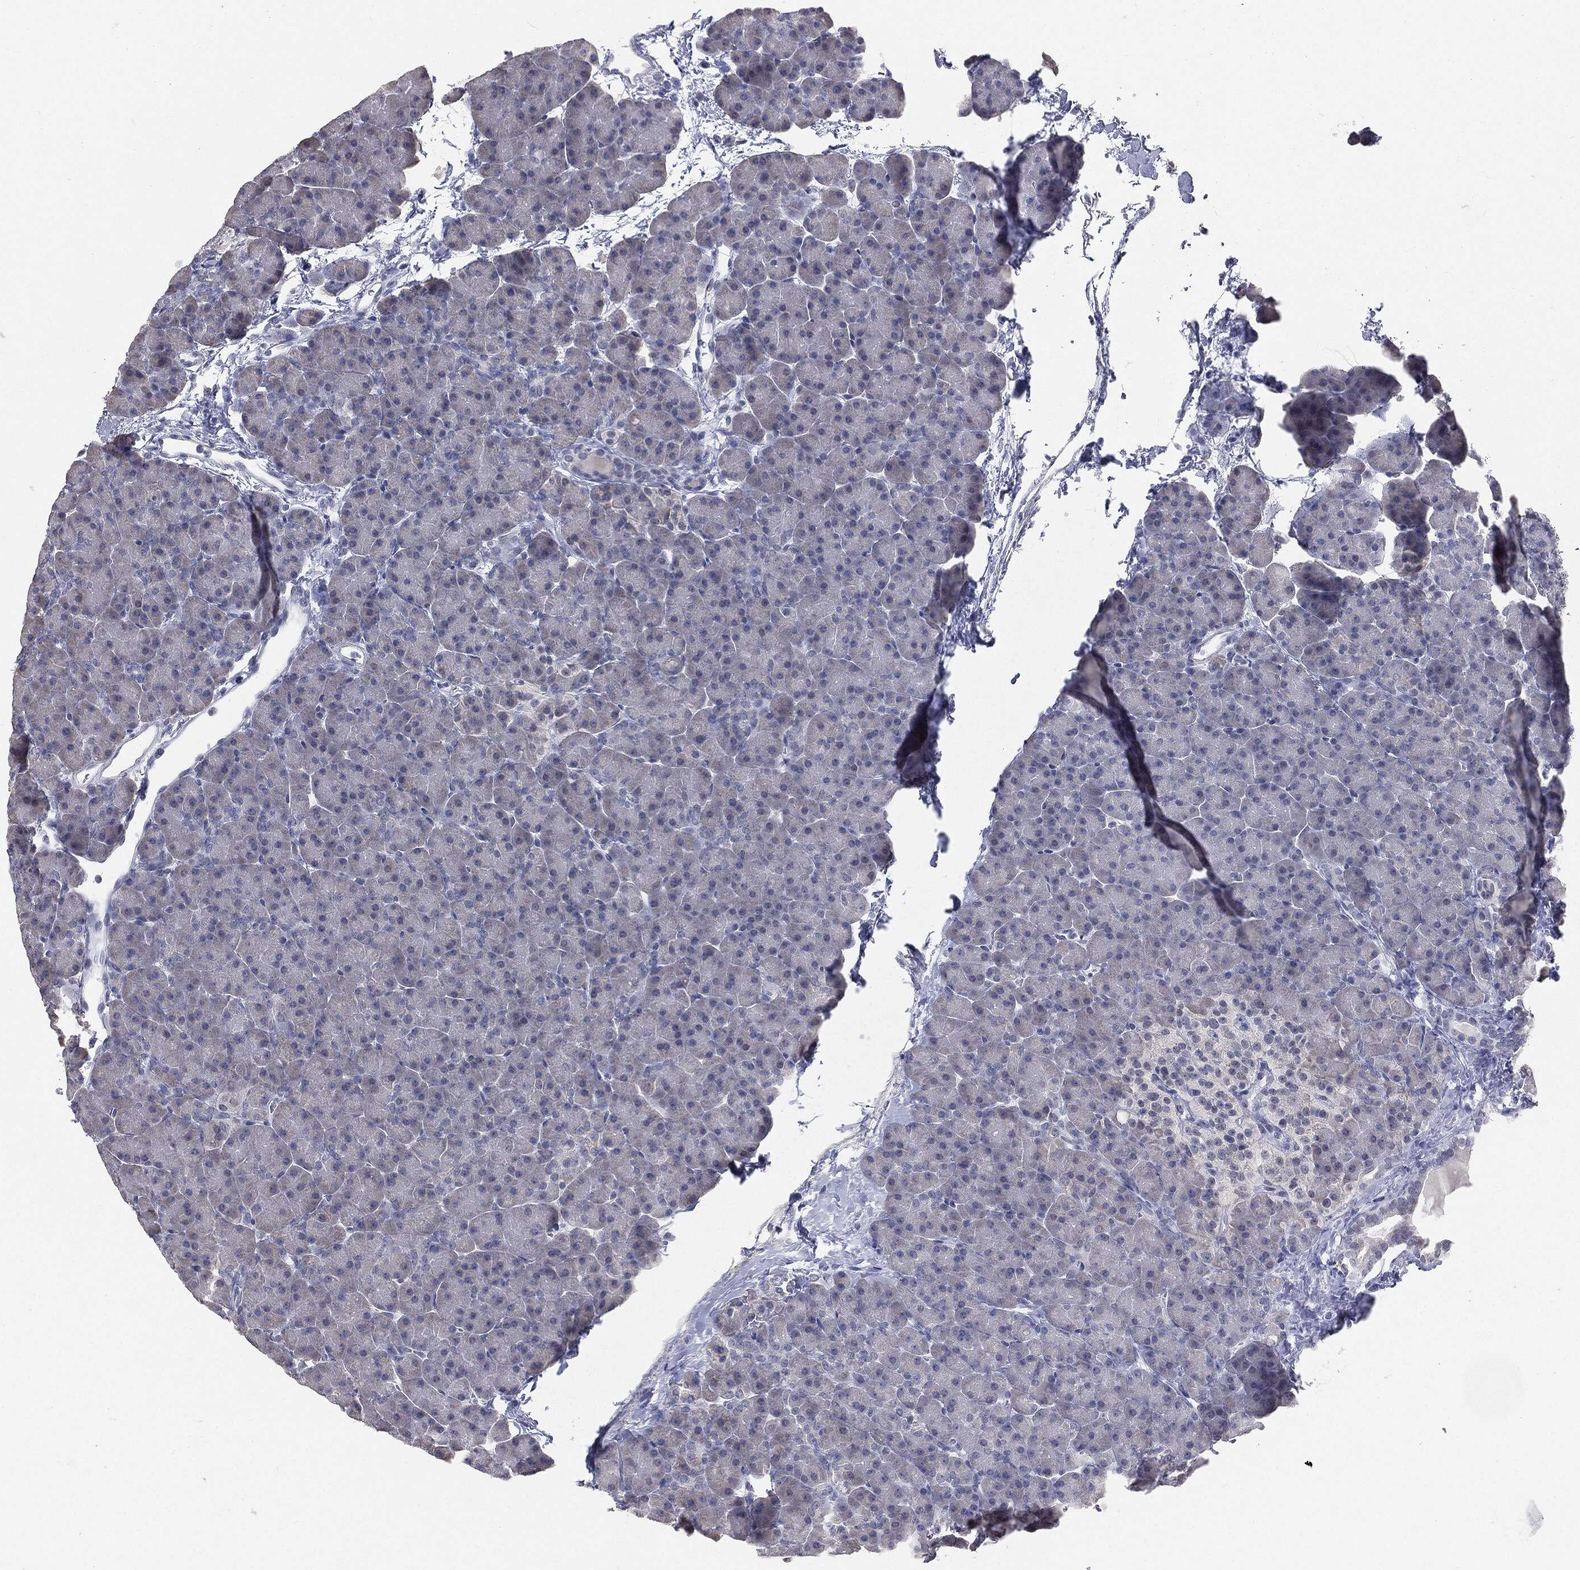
{"staining": {"intensity": "negative", "quantity": "none", "location": "none"}, "tissue": "pancreas", "cell_type": "Exocrine glandular cells", "image_type": "normal", "snomed": [{"axis": "morphology", "description": "Normal tissue, NOS"}, {"axis": "topography", "description": "Pancreas"}], "caption": "The micrograph exhibits no staining of exocrine glandular cells in unremarkable pancreas. The staining was performed using DAB (3,3'-diaminobenzidine) to visualize the protein expression in brown, while the nuclei were stained in blue with hematoxylin (Magnification: 20x).", "gene": "DMKN", "patient": {"sex": "female", "age": 44}}